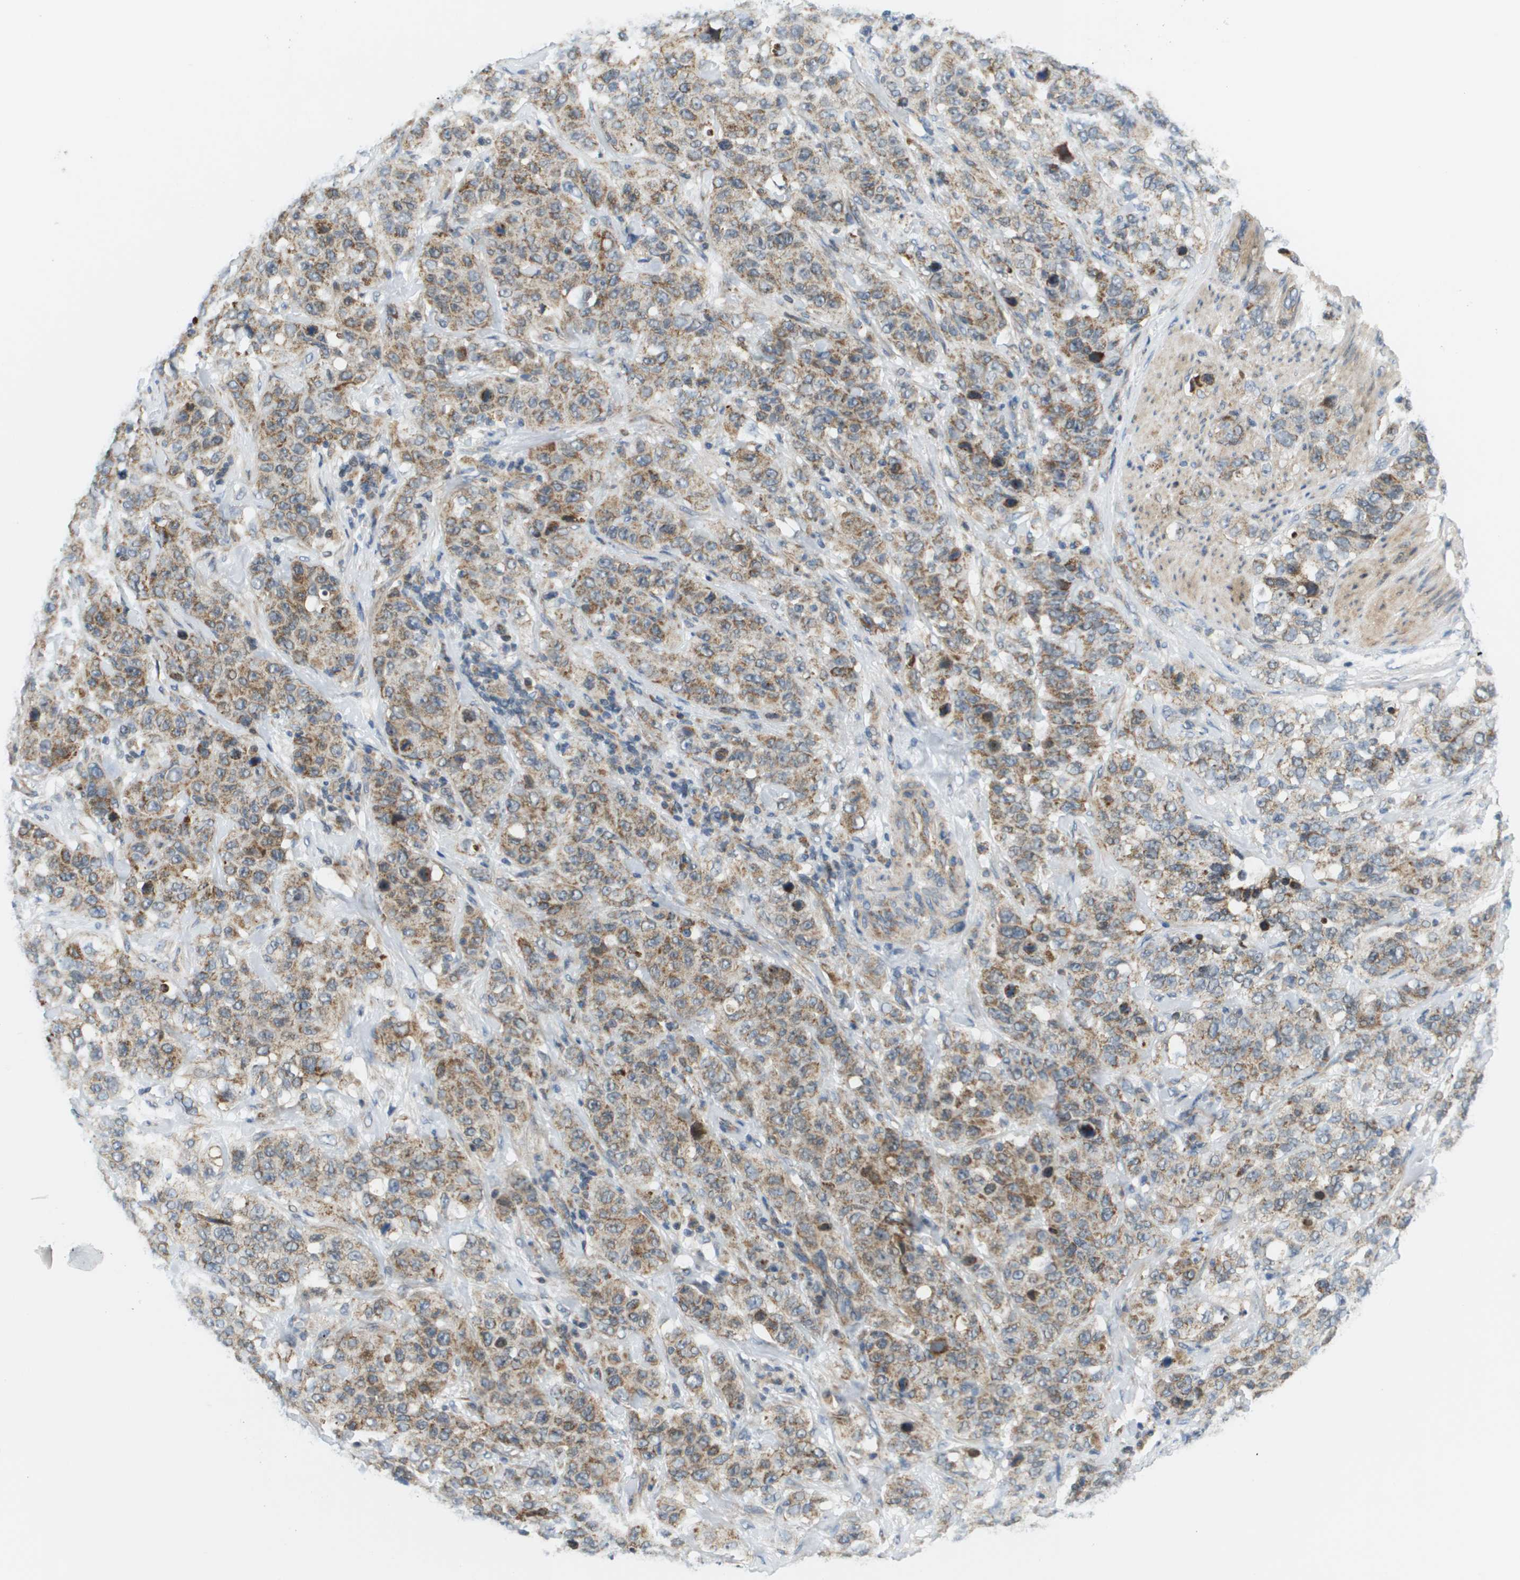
{"staining": {"intensity": "moderate", "quantity": ">75%", "location": "cytoplasmic/membranous"}, "tissue": "stomach cancer", "cell_type": "Tumor cells", "image_type": "cancer", "snomed": [{"axis": "morphology", "description": "Adenocarcinoma, NOS"}, {"axis": "topography", "description": "Stomach"}], "caption": "Stomach adenocarcinoma tissue shows moderate cytoplasmic/membranous positivity in about >75% of tumor cells The staining was performed using DAB, with brown indicating positive protein expression. Nuclei are stained blue with hematoxylin.", "gene": "KRT23", "patient": {"sex": "male", "age": 48}}